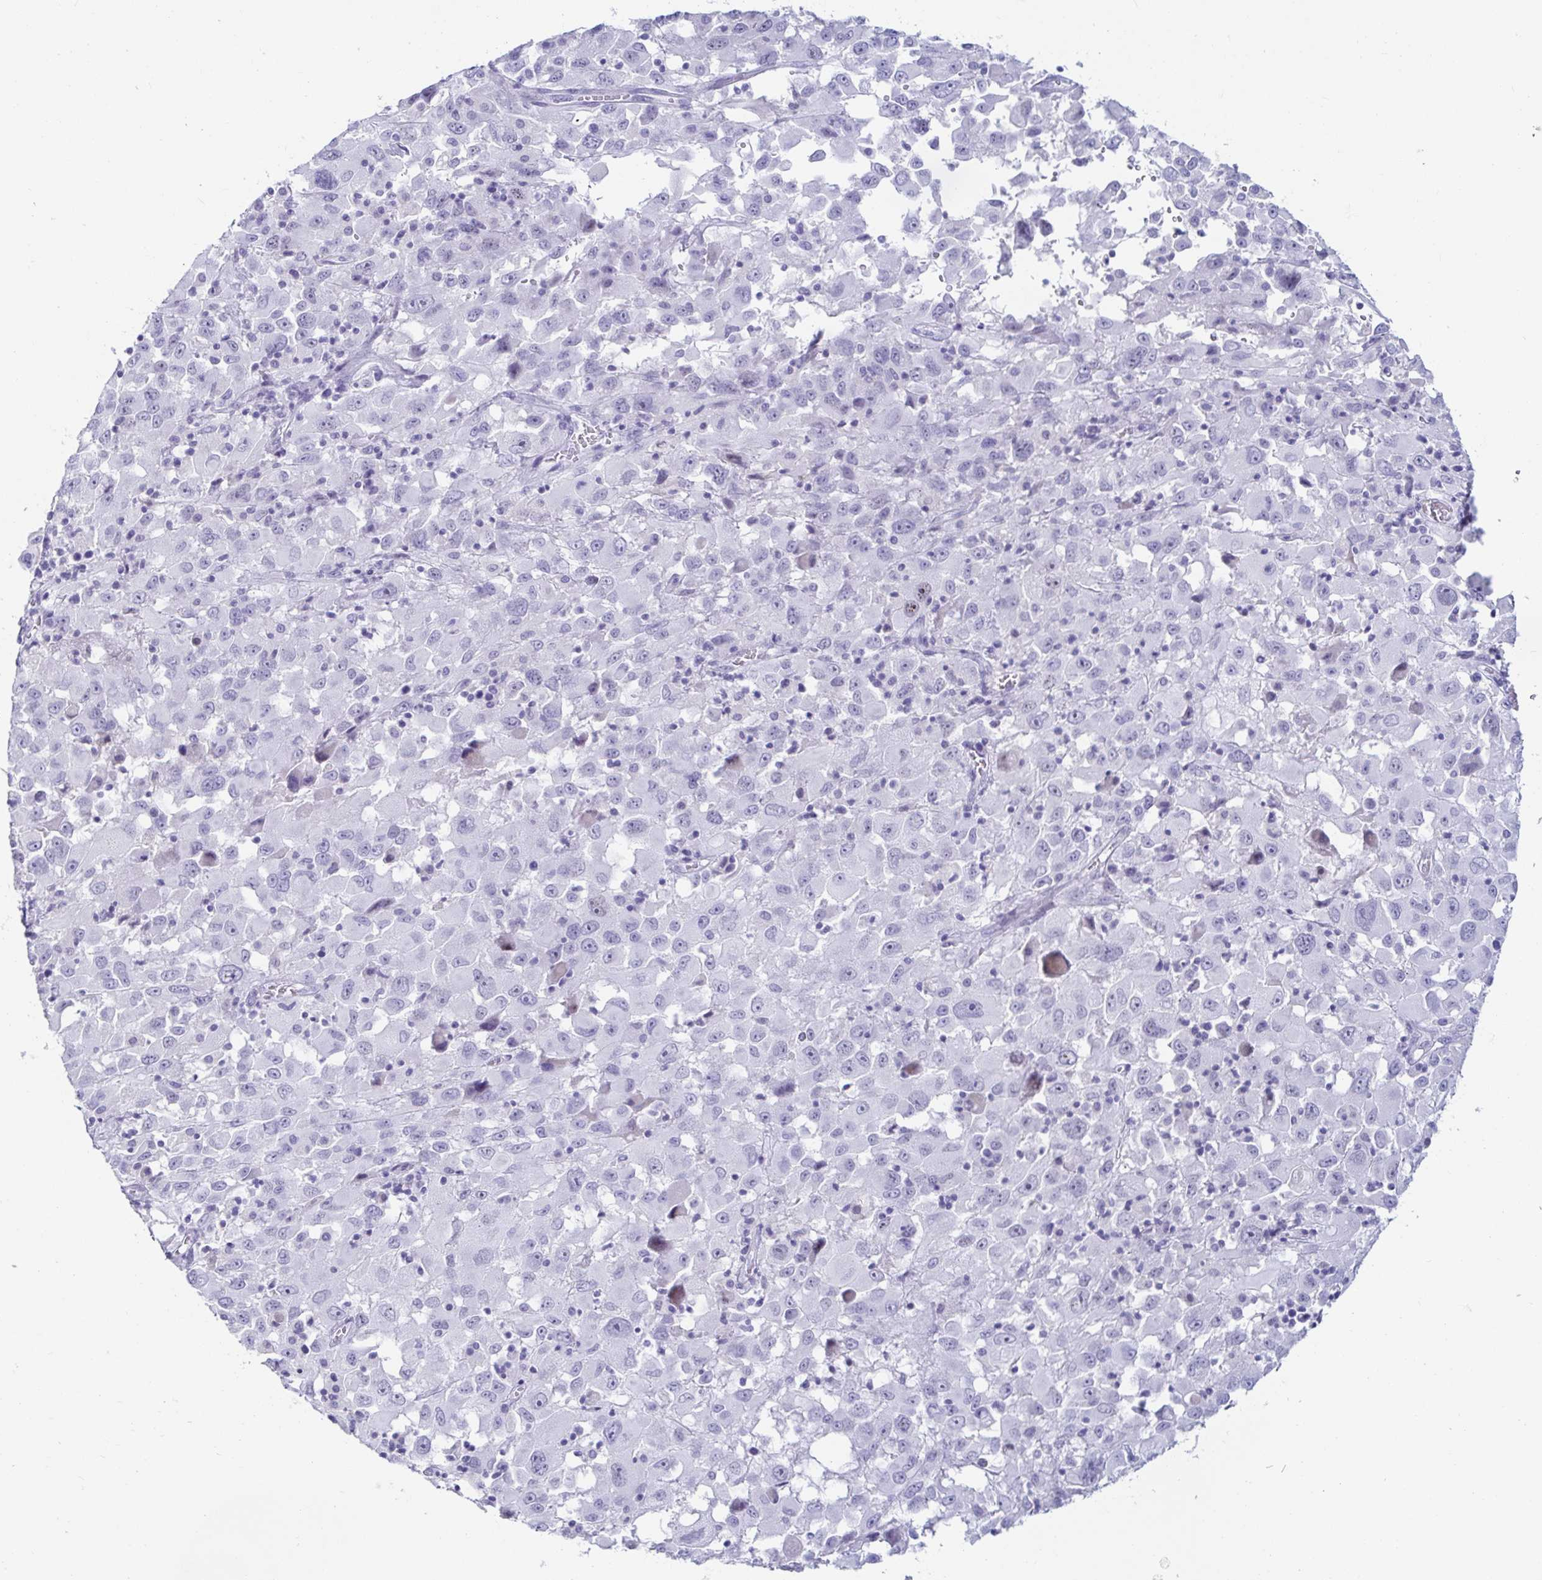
{"staining": {"intensity": "negative", "quantity": "none", "location": "none"}, "tissue": "melanoma", "cell_type": "Tumor cells", "image_type": "cancer", "snomed": [{"axis": "morphology", "description": "Malignant melanoma, Metastatic site"}, {"axis": "topography", "description": "Soft tissue"}], "caption": "Immunohistochemistry (IHC) photomicrograph of neoplastic tissue: human melanoma stained with DAB shows no significant protein staining in tumor cells.", "gene": "OR10K1", "patient": {"sex": "male", "age": 50}}